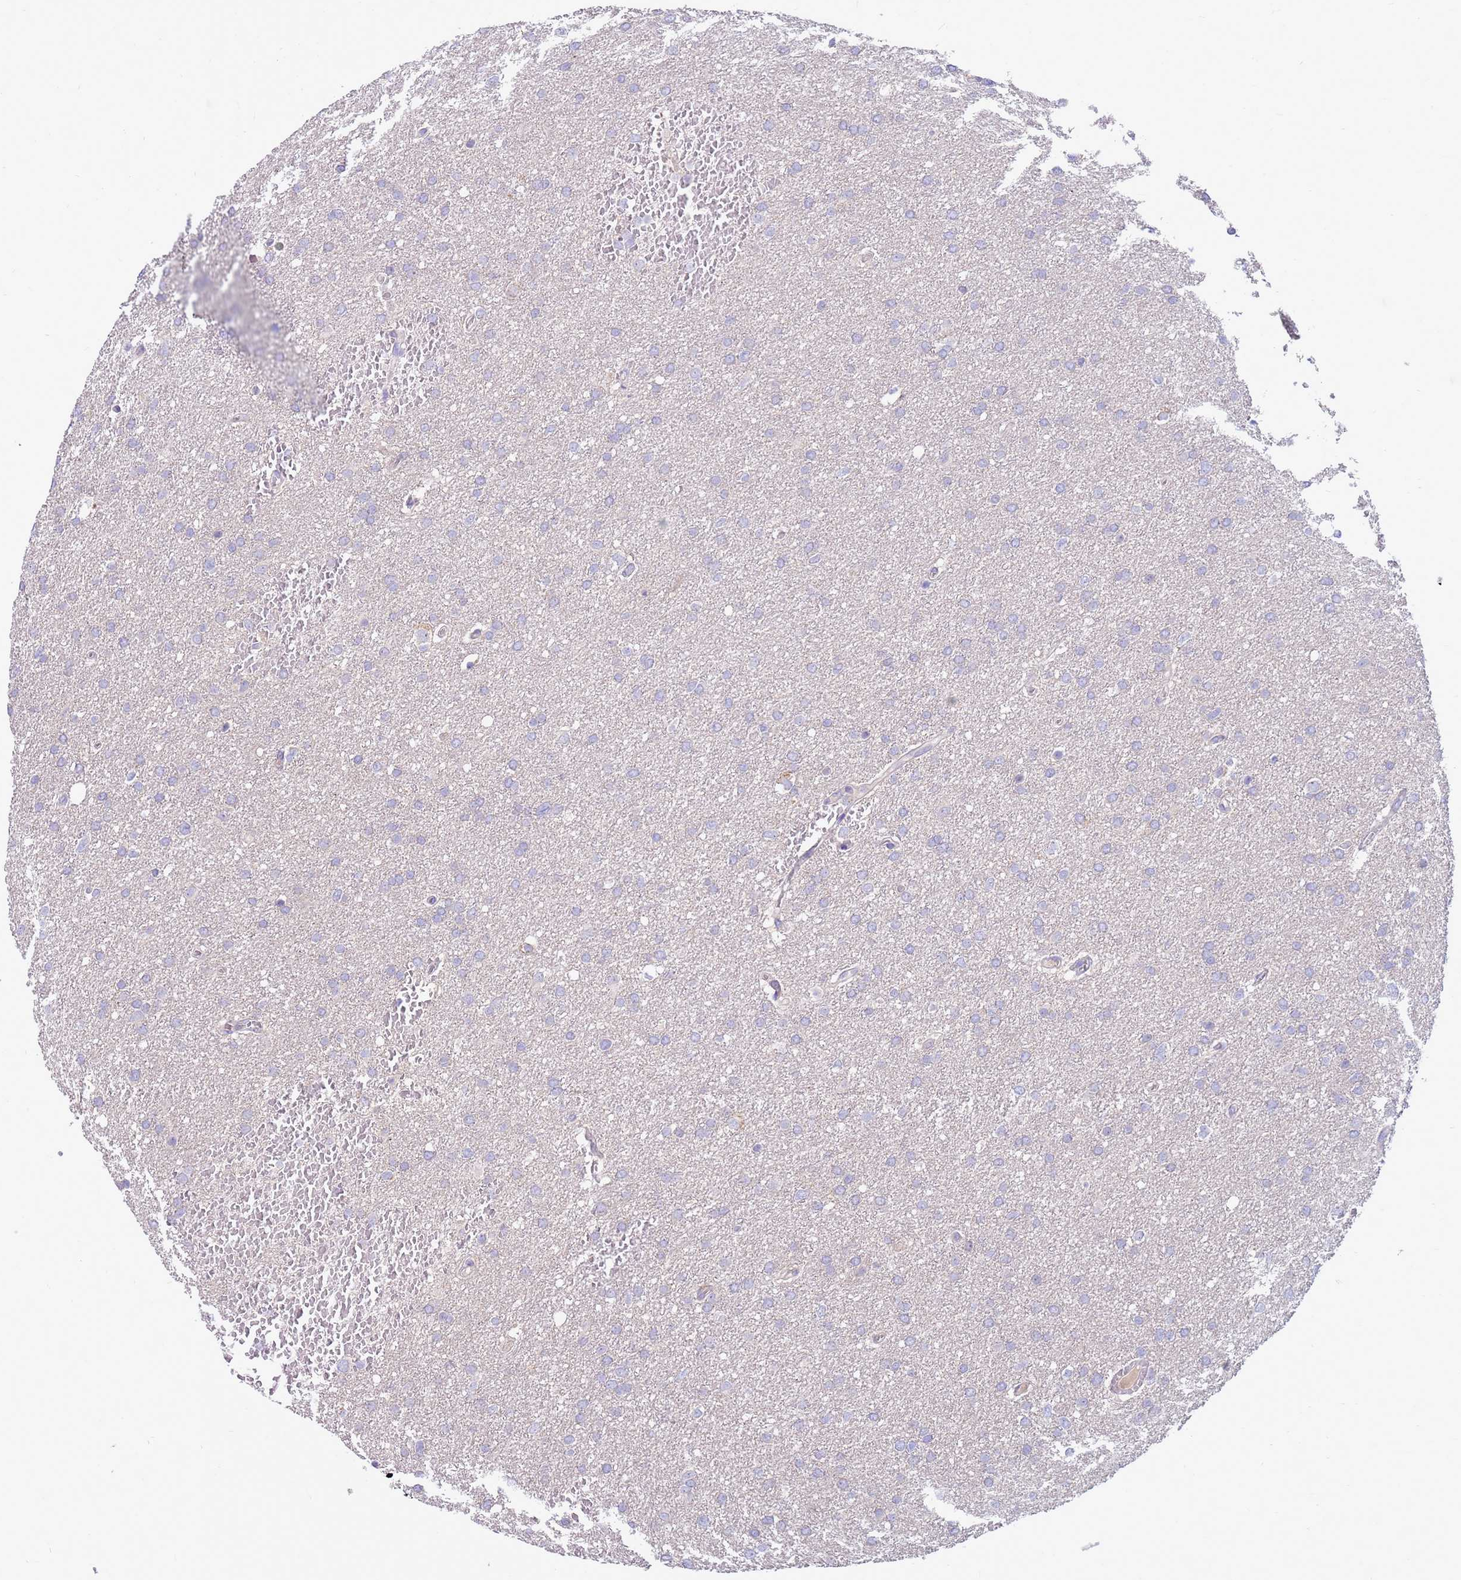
{"staining": {"intensity": "negative", "quantity": "none", "location": "none"}, "tissue": "glioma", "cell_type": "Tumor cells", "image_type": "cancer", "snomed": [{"axis": "morphology", "description": "Glioma, malignant, High grade"}, {"axis": "topography", "description": "Cerebral cortex"}], "caption": "DAB (3,3'-diaminobenzidine) immunohistochemical staining of human glioma displays no significant expression in tumor cells. The staining was performed using DAB to visualize the protein expression in brown, while the nuclei were stained in blue with hematoxylin (Magnification: 20x).", "gene": "SLC44A4", "patient": {"sex": "female", "age": 36}}